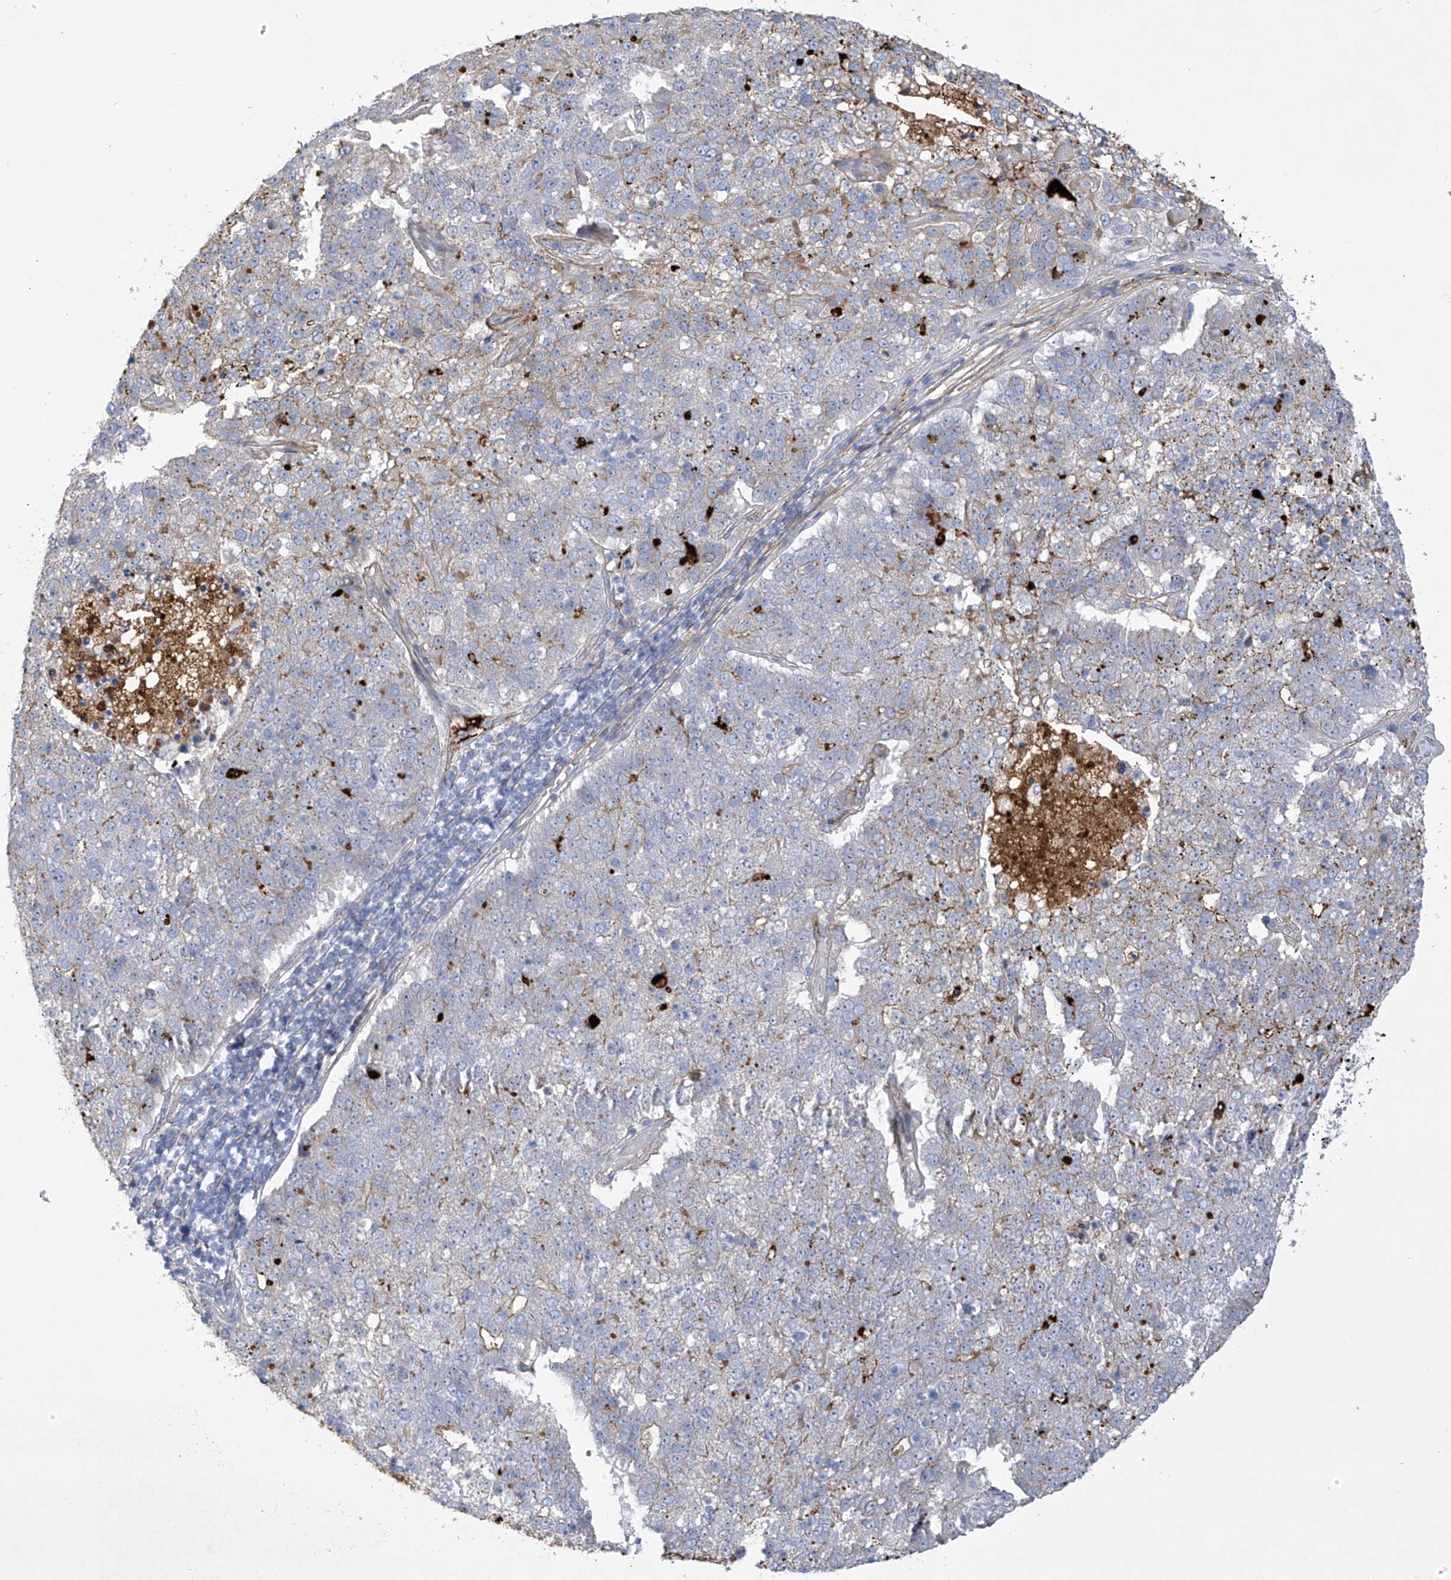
{"staining": {"intensity": "moderate", "quantity": "<25%", "location": "cytoplasmic/membranous"}, "tissue": "pancreatic cancer", "cell_type": "Tumor cells", "image_type": "cancer", "snomed": [{"axis": "morphology", "description": "Adenocarcinoma, NOS"}, {"axis": "topography", "description": "Pancreas"}], "caption": "Tumor cells display moderate cytoplasmic/membranous staining in about <25% of cells in pancreatic cancer.", "gene": "PRSS12", "patient": {"sex": "female", "age": 61}}